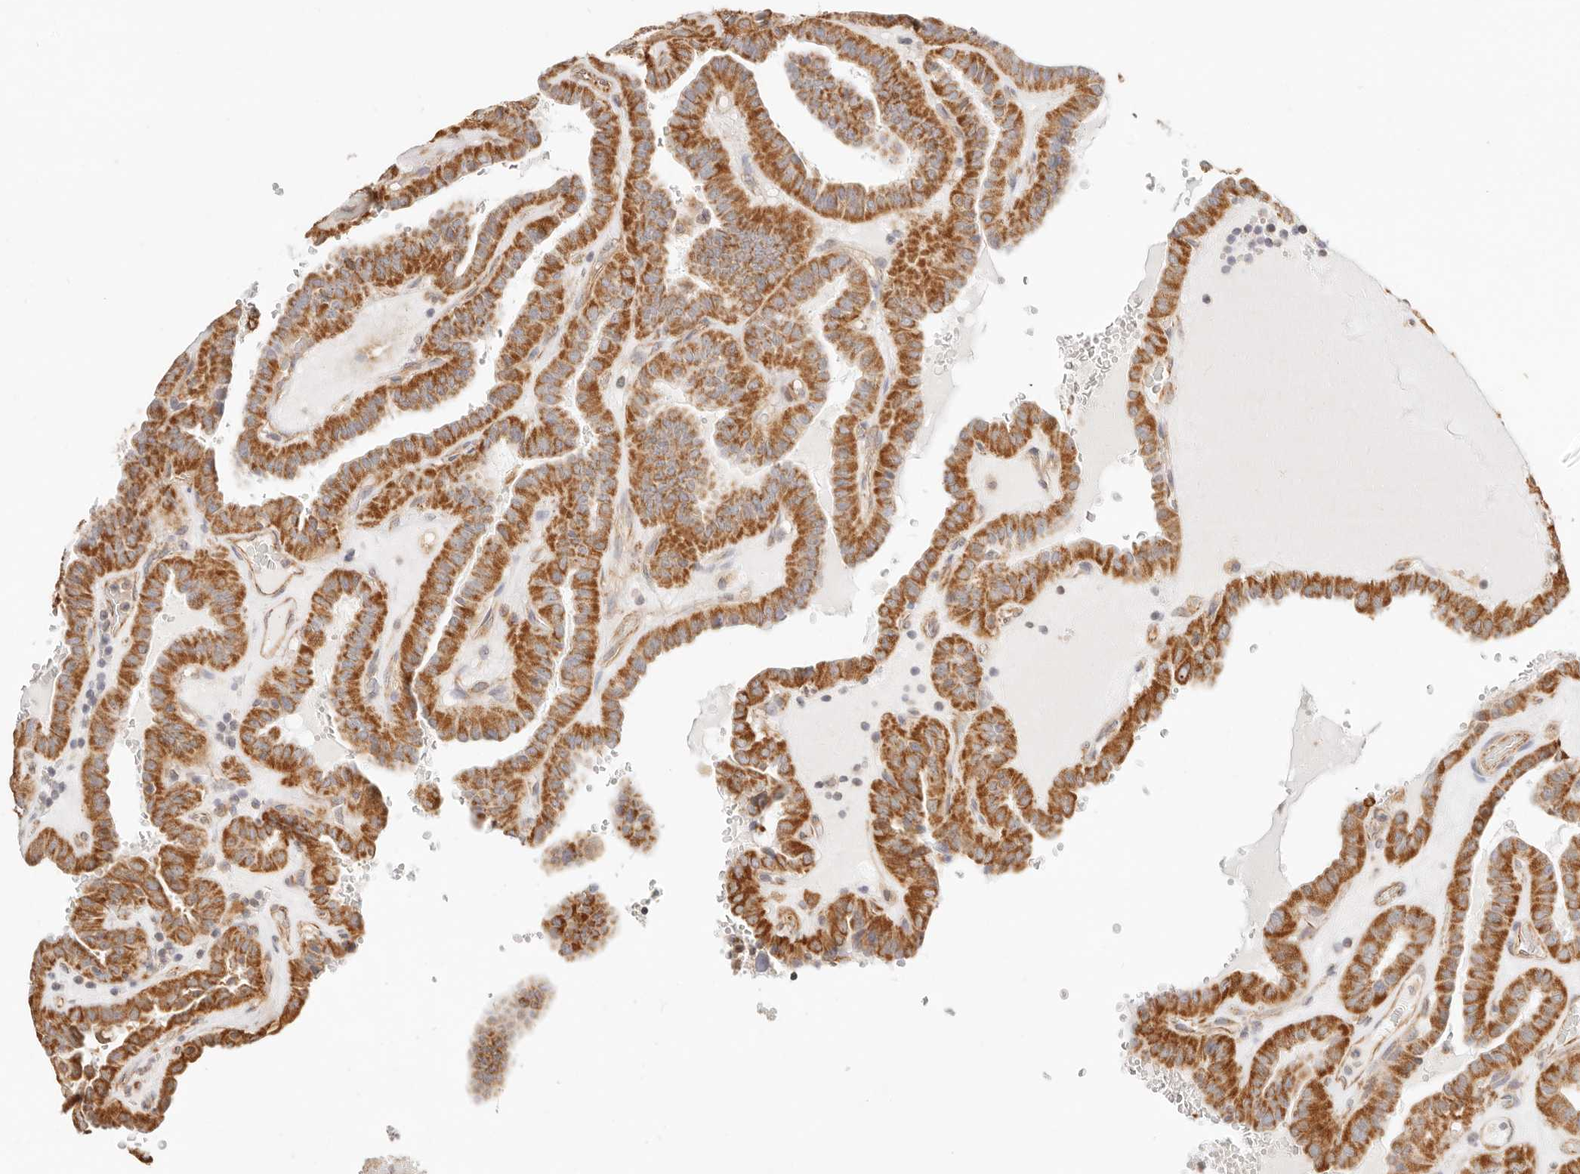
{"staining": {"intensity": "strong", "quantity": ">75%", "location": "cytoplasmic/membranous"}, "tissue": "thyroid cancer", "cell_type": "Tumor cells", "image_type": "cancer", "snomed": [{"axis": "morphology", "description": "Papillary adenocarcinoma, NOS"}, {"axis": "topography", "description": "Thyroid gland"}], "caption": "DAB (3,3'-diaminobenzidine) immunohistochemical staining of papillary adenocarcinoma (thyroid) displays strong cytoplasmic/membranous protein expression in about >75% of tumor cells.", "gene": "ZC3H11A", "patient": {"sex": "male", "age": 77}}